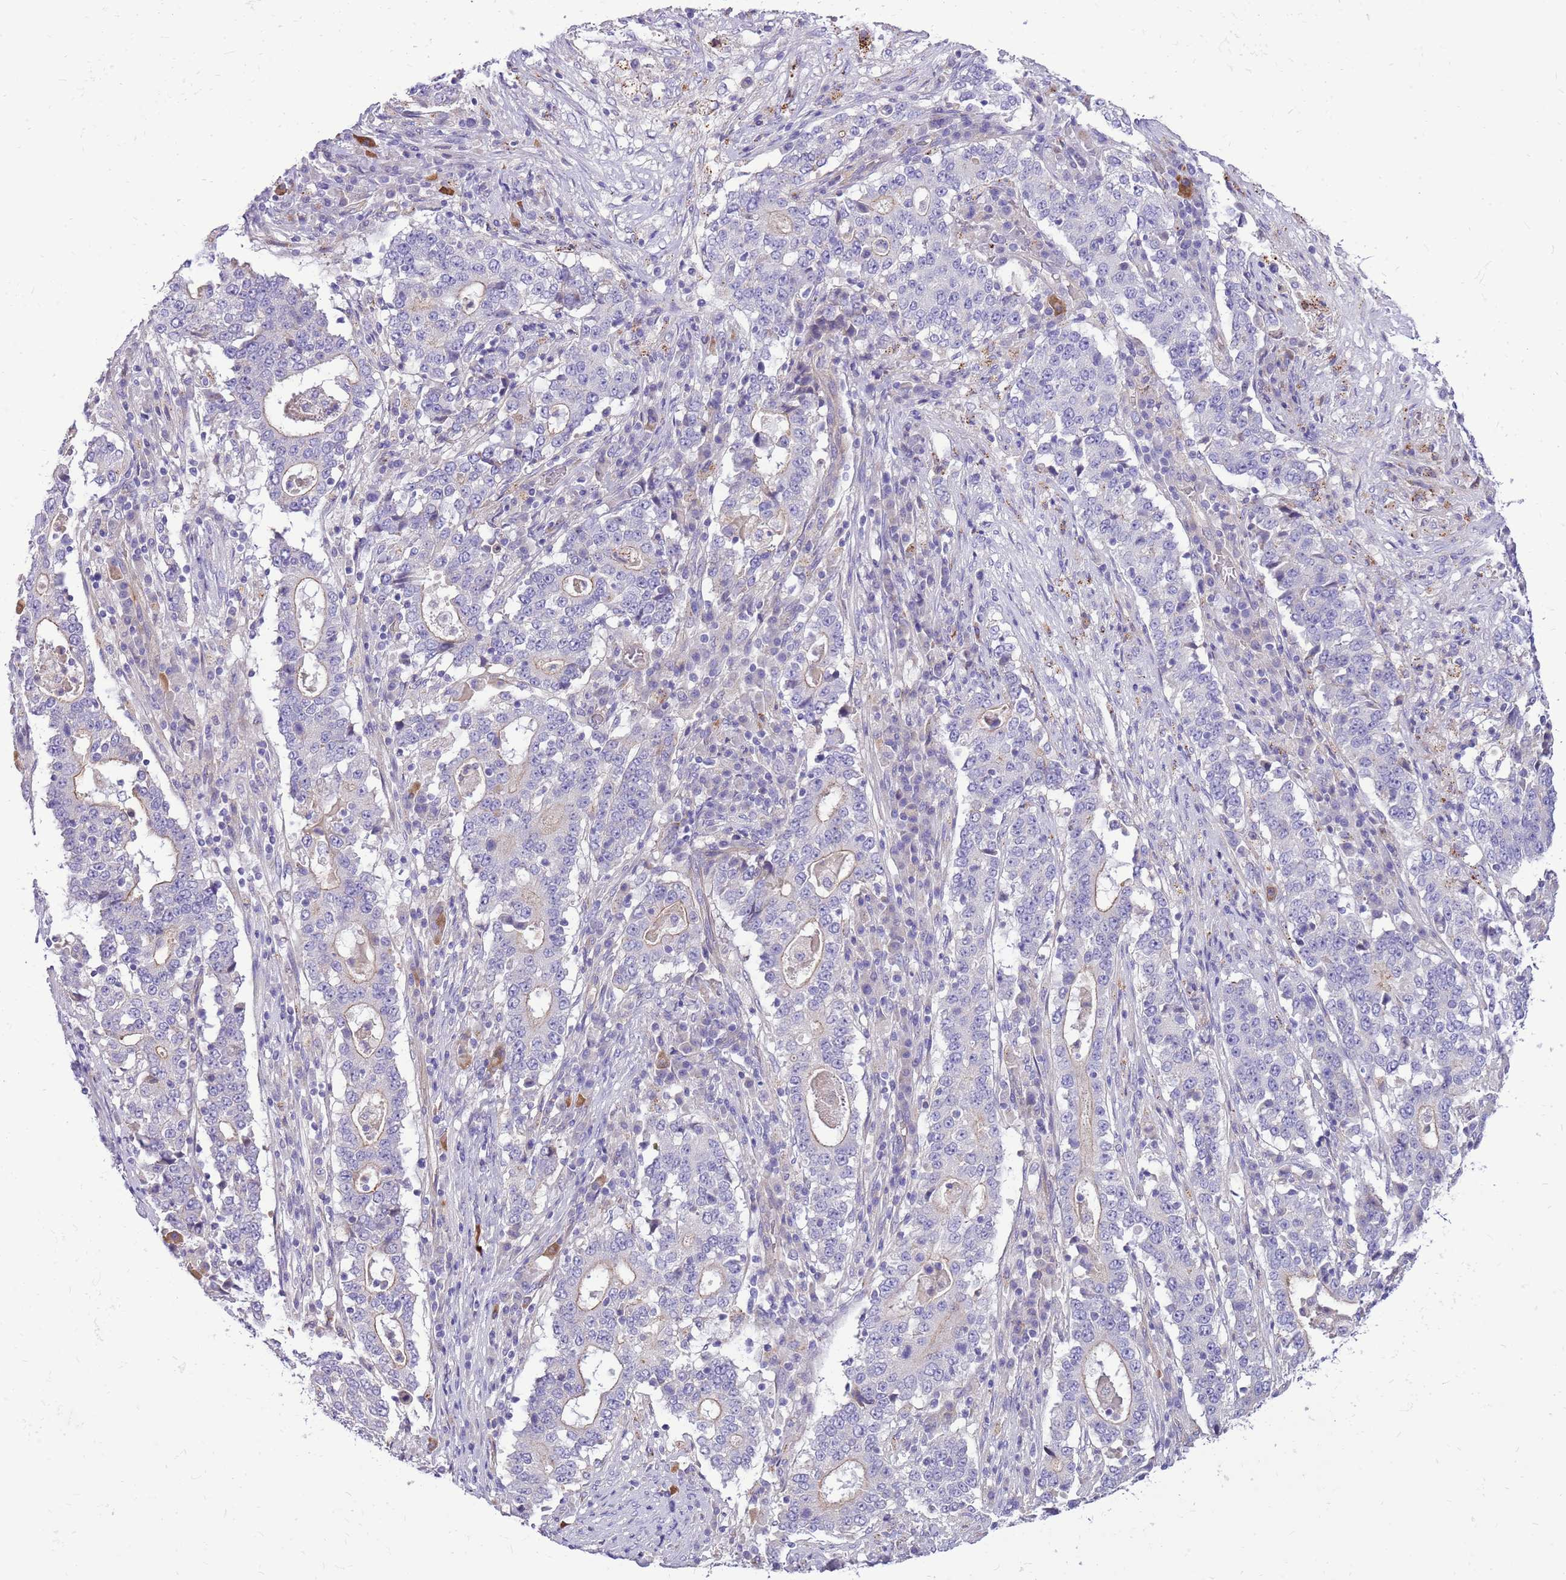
{"staining": {"intensity": "weak", "quantity": "<25%", "location": "cytoplasmic/membranous"}, "tissue": "stomach cancer", "cell_type": "Tumor cells", "image_type": "cancer", "snomed": [{"axis": "morphology", "description": "Adenocarcinoma, NOS"}, {"axis": "topography", "description": "Stomach"}], "caption": "Histopathology image shows no significant protein positivity in tumor cells of adenocarcinoma (stomach).", "gene": "NTN4", "patient": {"sex": "male", "age": 59}}